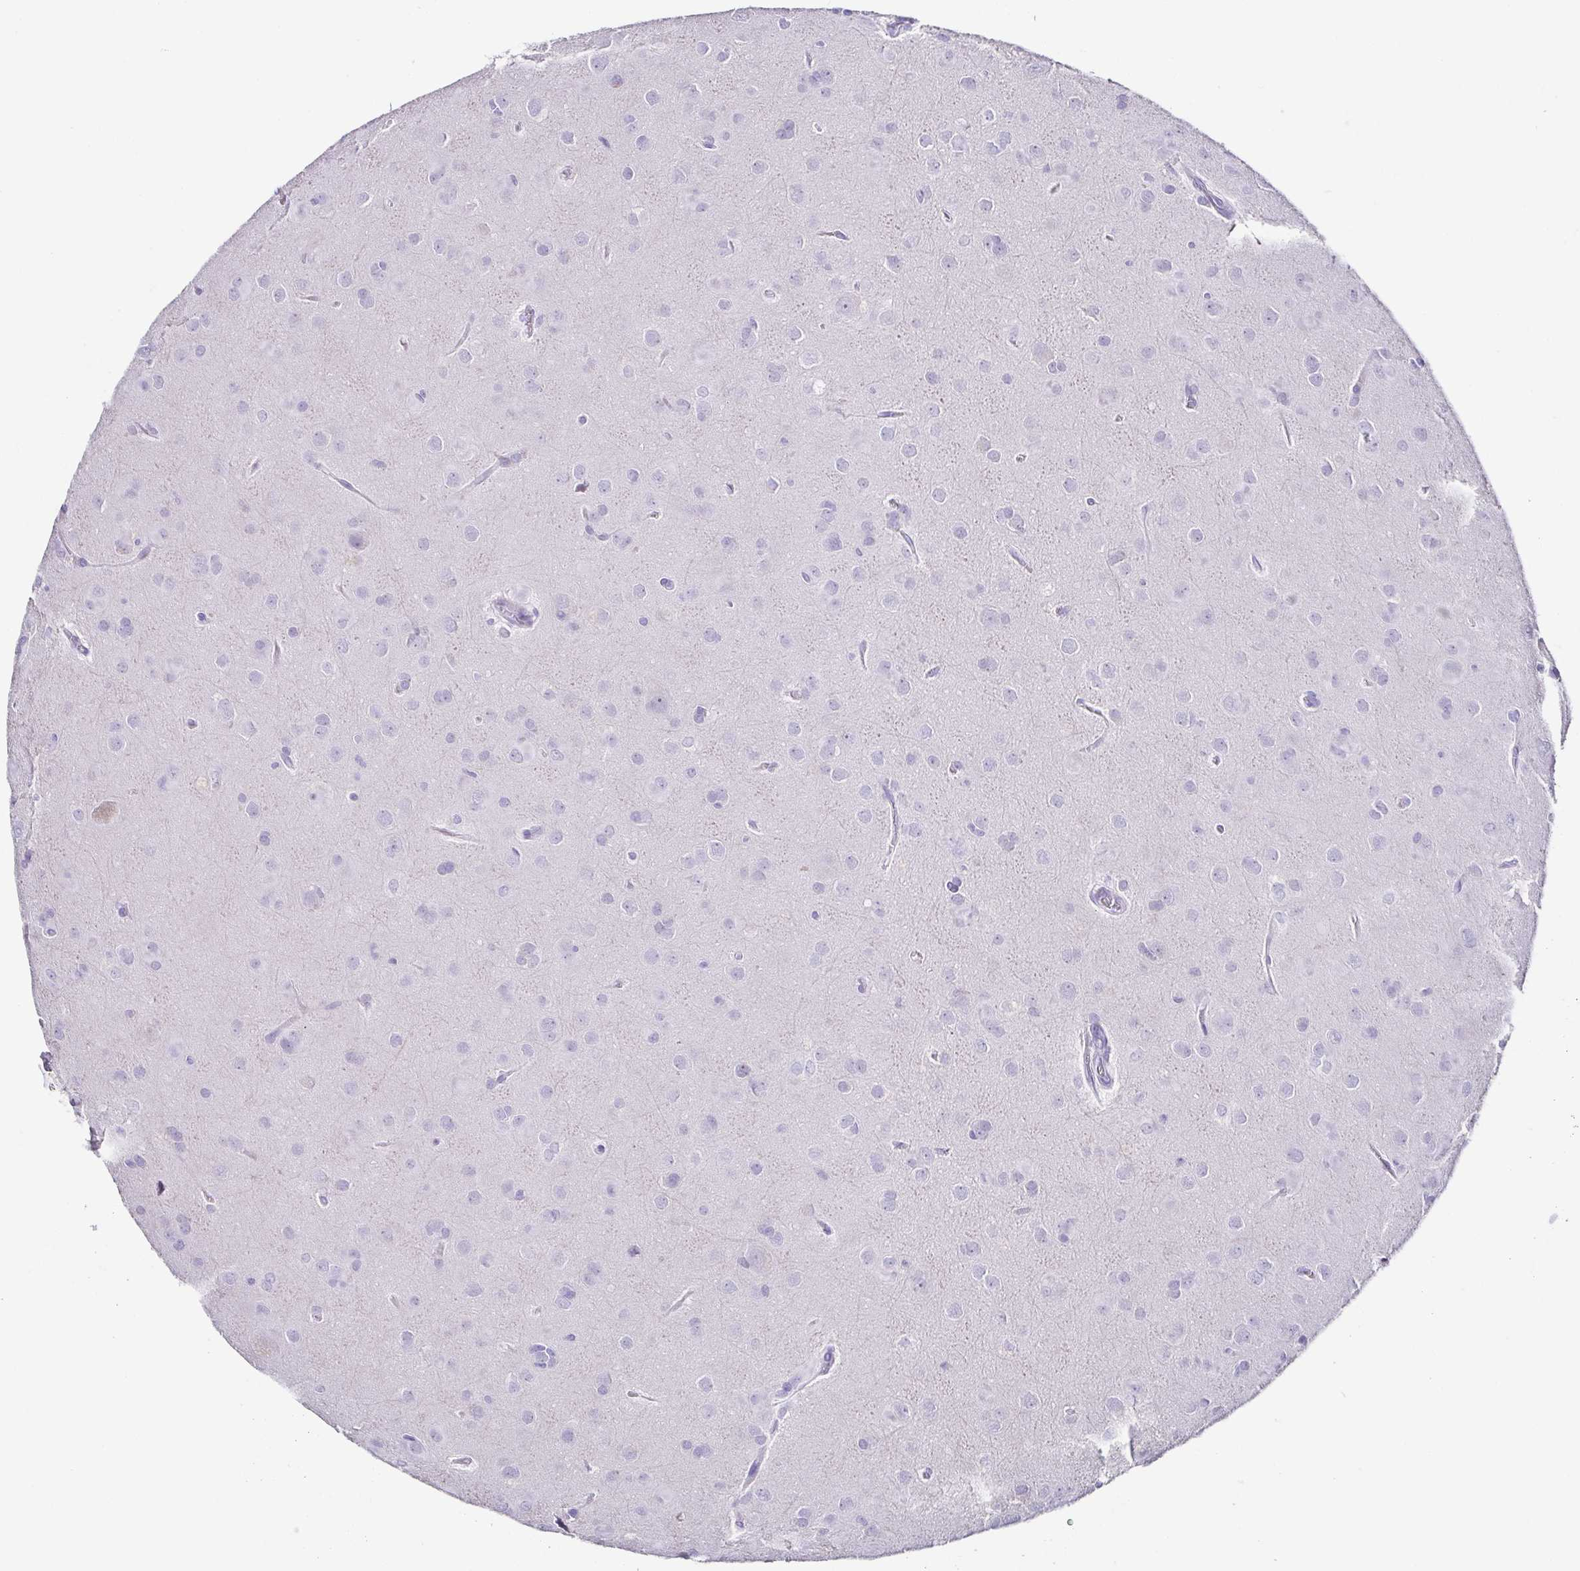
{"staining": {"intensity": "negative", "quantity": "none", "location": "none"}, "tissue": "glioma", "cell_type": "Tumor cells", "image_type": "cancer", "snomed": [{"axis": "morphology", "description": "Glioma, malignant, Low grade"}, {"axis": "topography", "description": "Brain"}], "caption": "Immunohistochemistry (IHC) of human malignant glioma (low-grade) demonstrates no expression in tumor cells.", "gene": "TNNT2", "patient": {"sex": "male", "age": 58}}